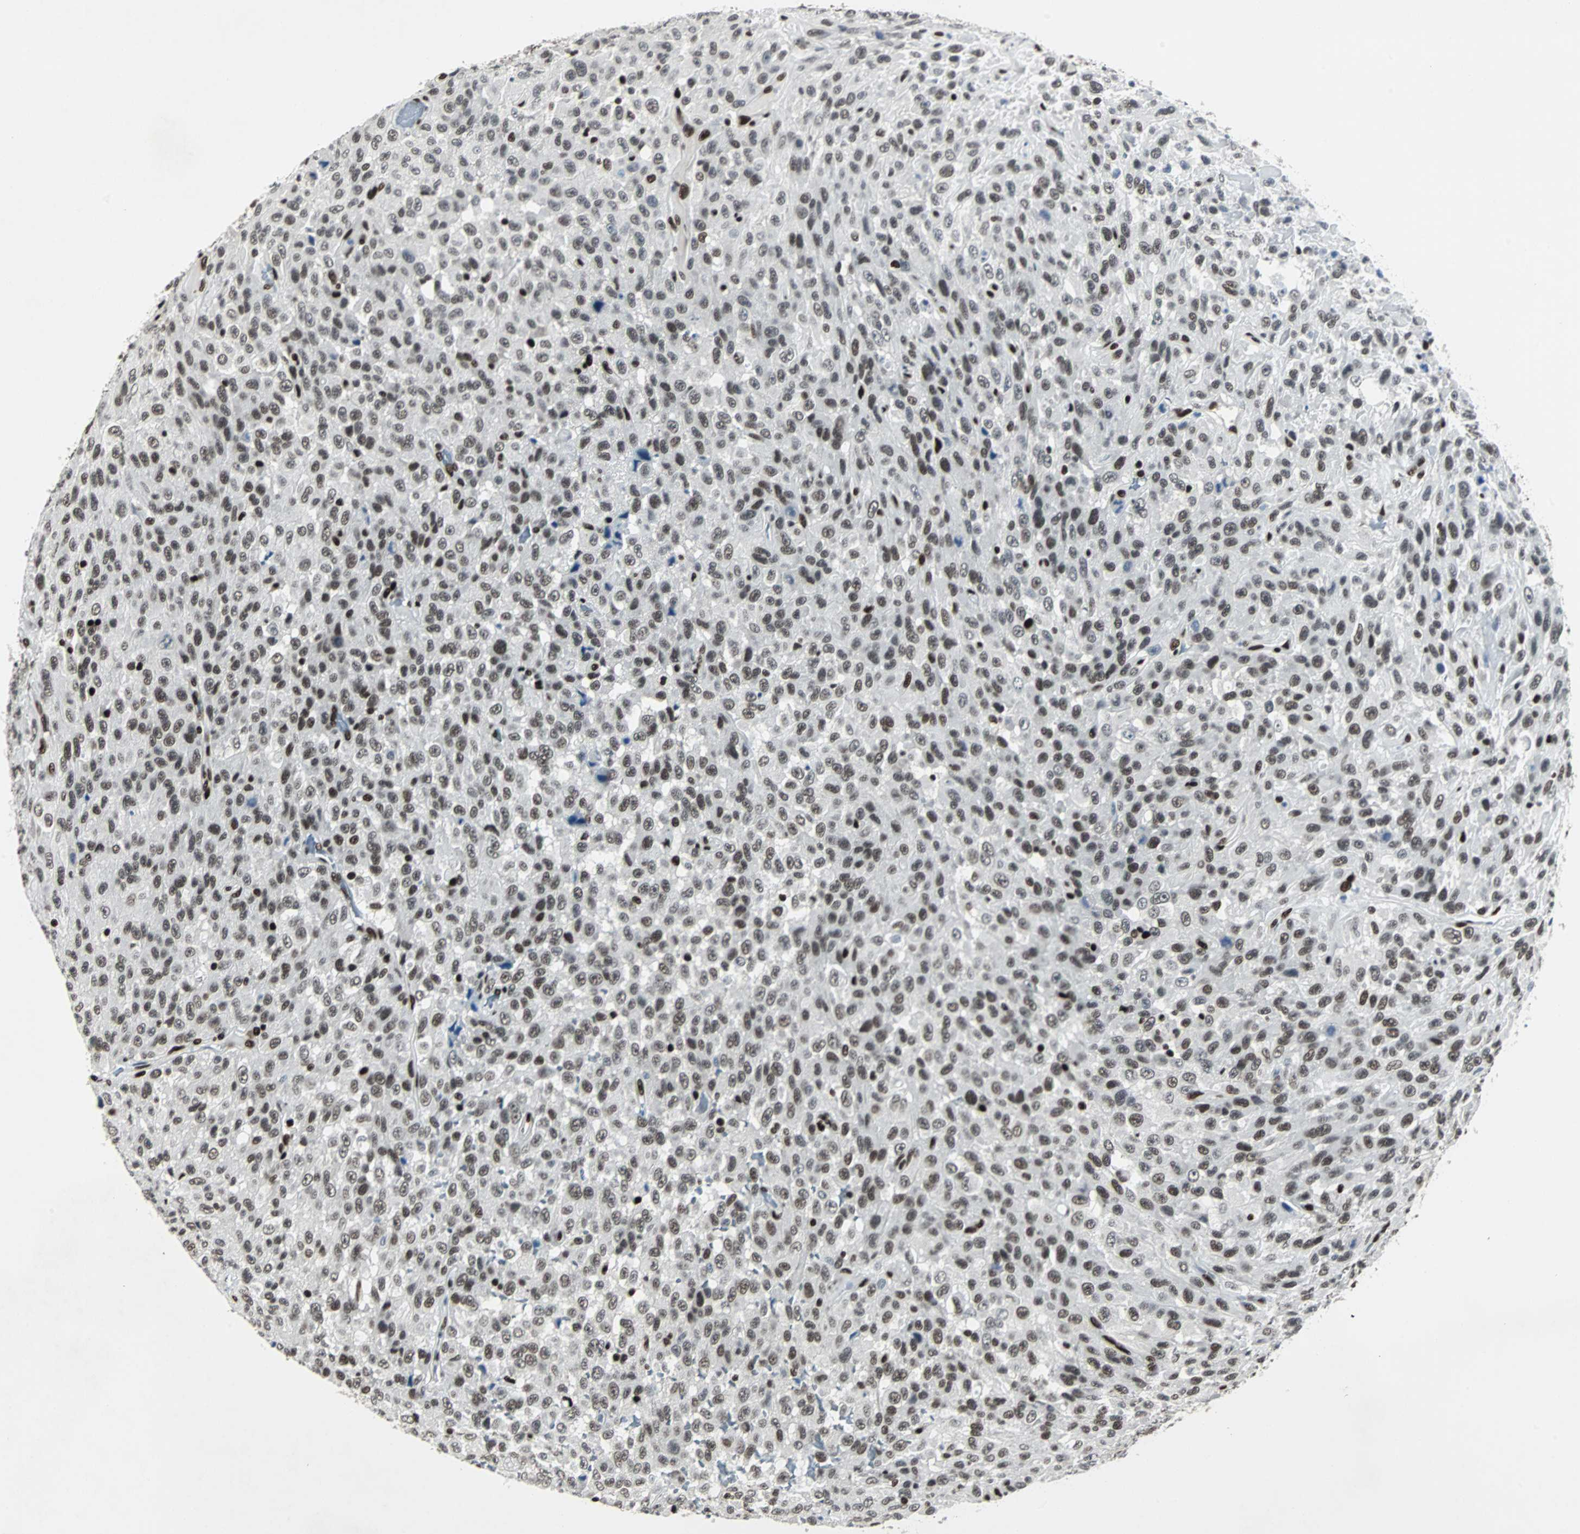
{"staining": {"intensity": "moderate", "quantity": "25%-75%", "location": "nuclear"}, "tissue": "urothelial cancer", "cell_type": "Tumor cells", "image_type": "cancer", "snomed": [{"axis": "morphology", "description": "Urothelial carcinoma, High grade"}, {"axis": "topography", "description": "Urinary bladder"}], "caption": "Urothelial cancer stained with DAB immunohistochemistry (IHC) exhibits medium levels of moderate nuclear staining in approximately 25%-75% of tumor cells.", "gene": "MEF2D", "patient": {"sex": "male", "age": 66}}